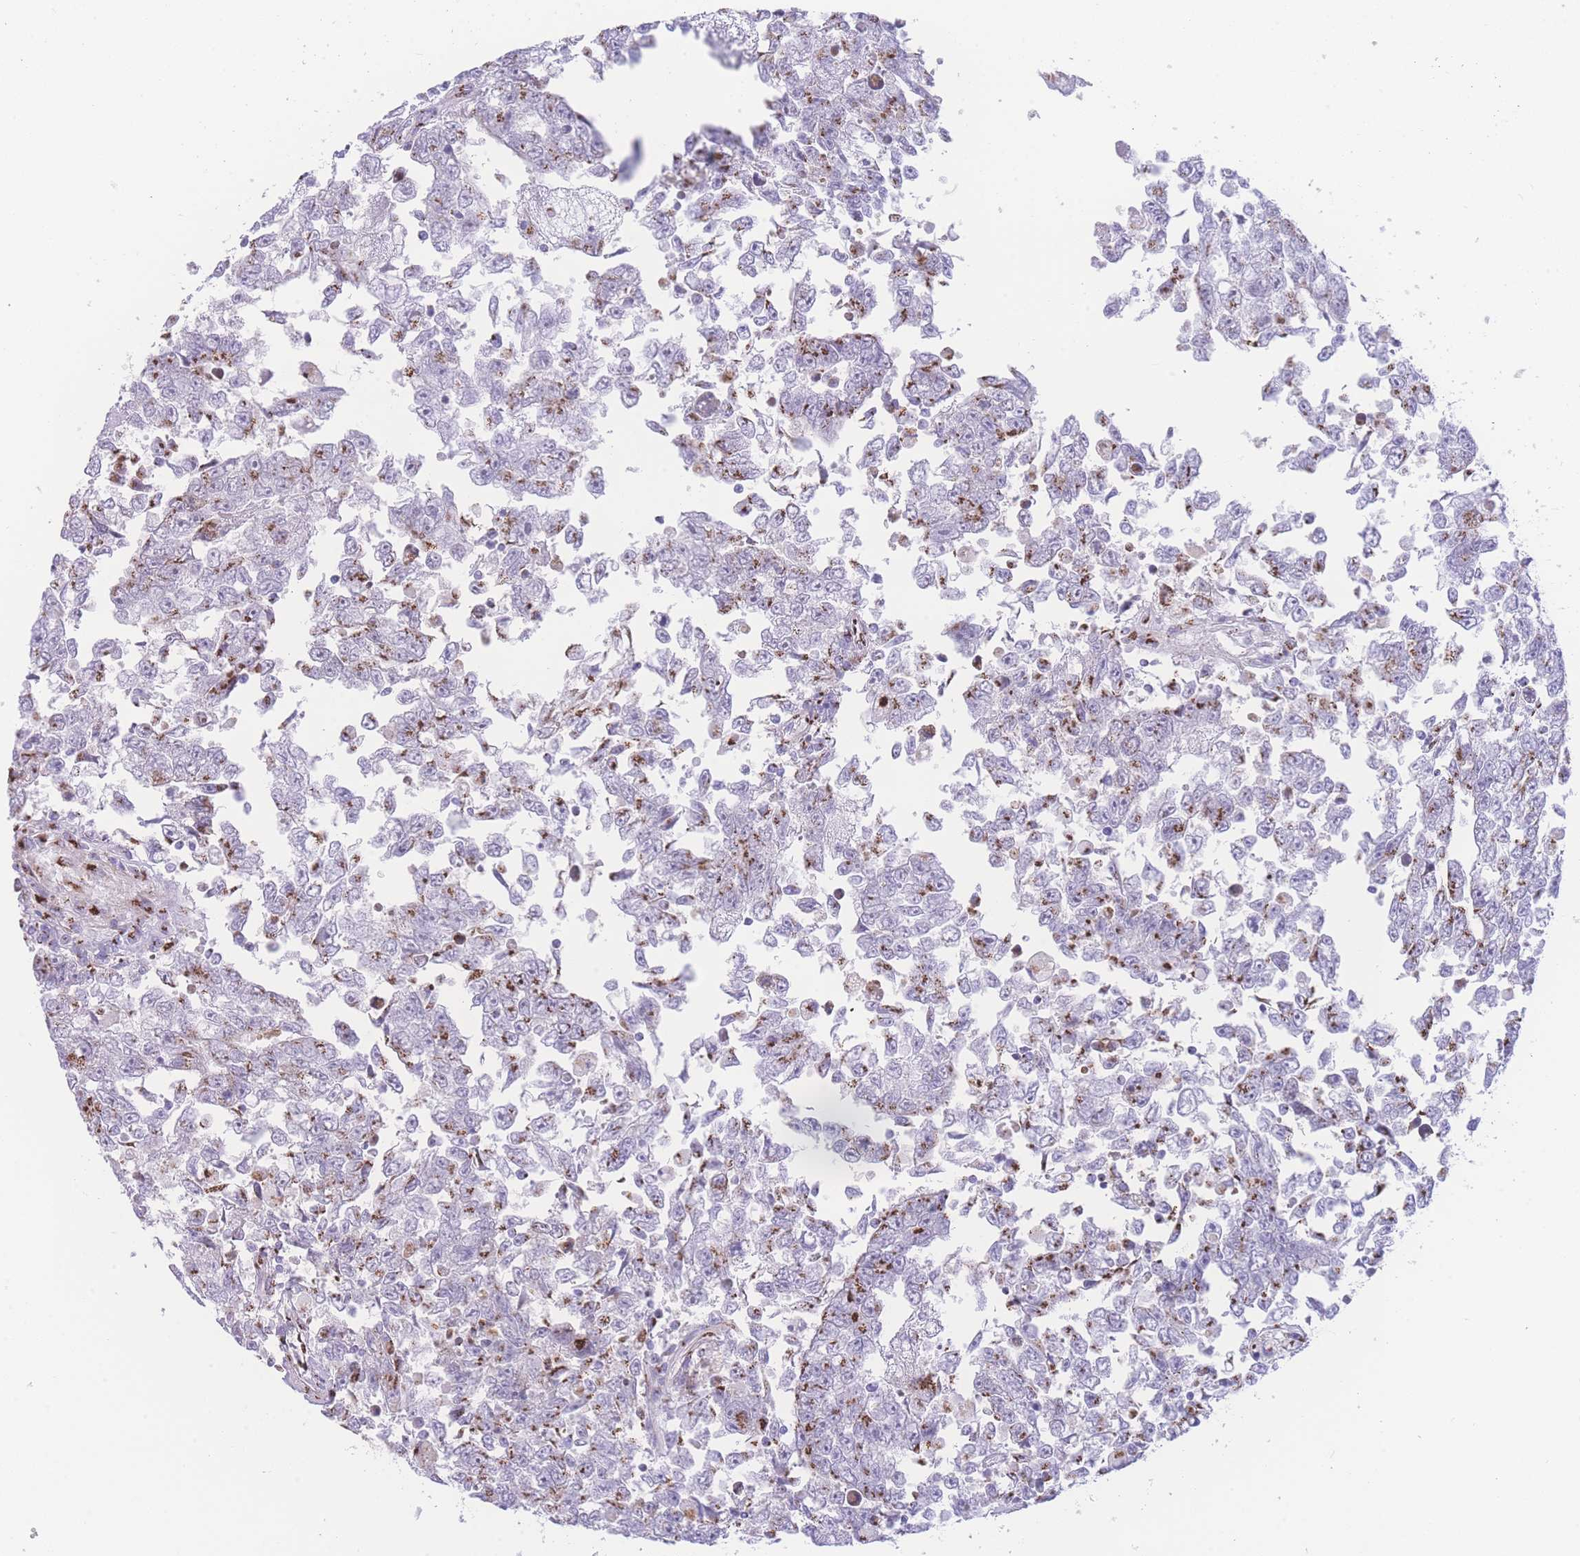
{"staining": {"intensity": "moderate", "quantity": "25%-75%", "location": "cytoplasmic/membranous"}, "tissue": "testis cancer", "cell_type": "Tumor cells", "image_type": "cancer", "snomed": [{"axis": "morphology", "description": "Carcinoma, Embryonal, NOS"}, {"axis": "topography", "description": "Testis"}], "caption": "A micrograph showing moderate cytoplasmic/membranous staining in about 25%-75% of tumor cells in embryonal carcinoma (testis), as visualized by brown immunohistochemical staining.", "gene": "GOLM2", "patient": {"sex": "male", "age": 25}}